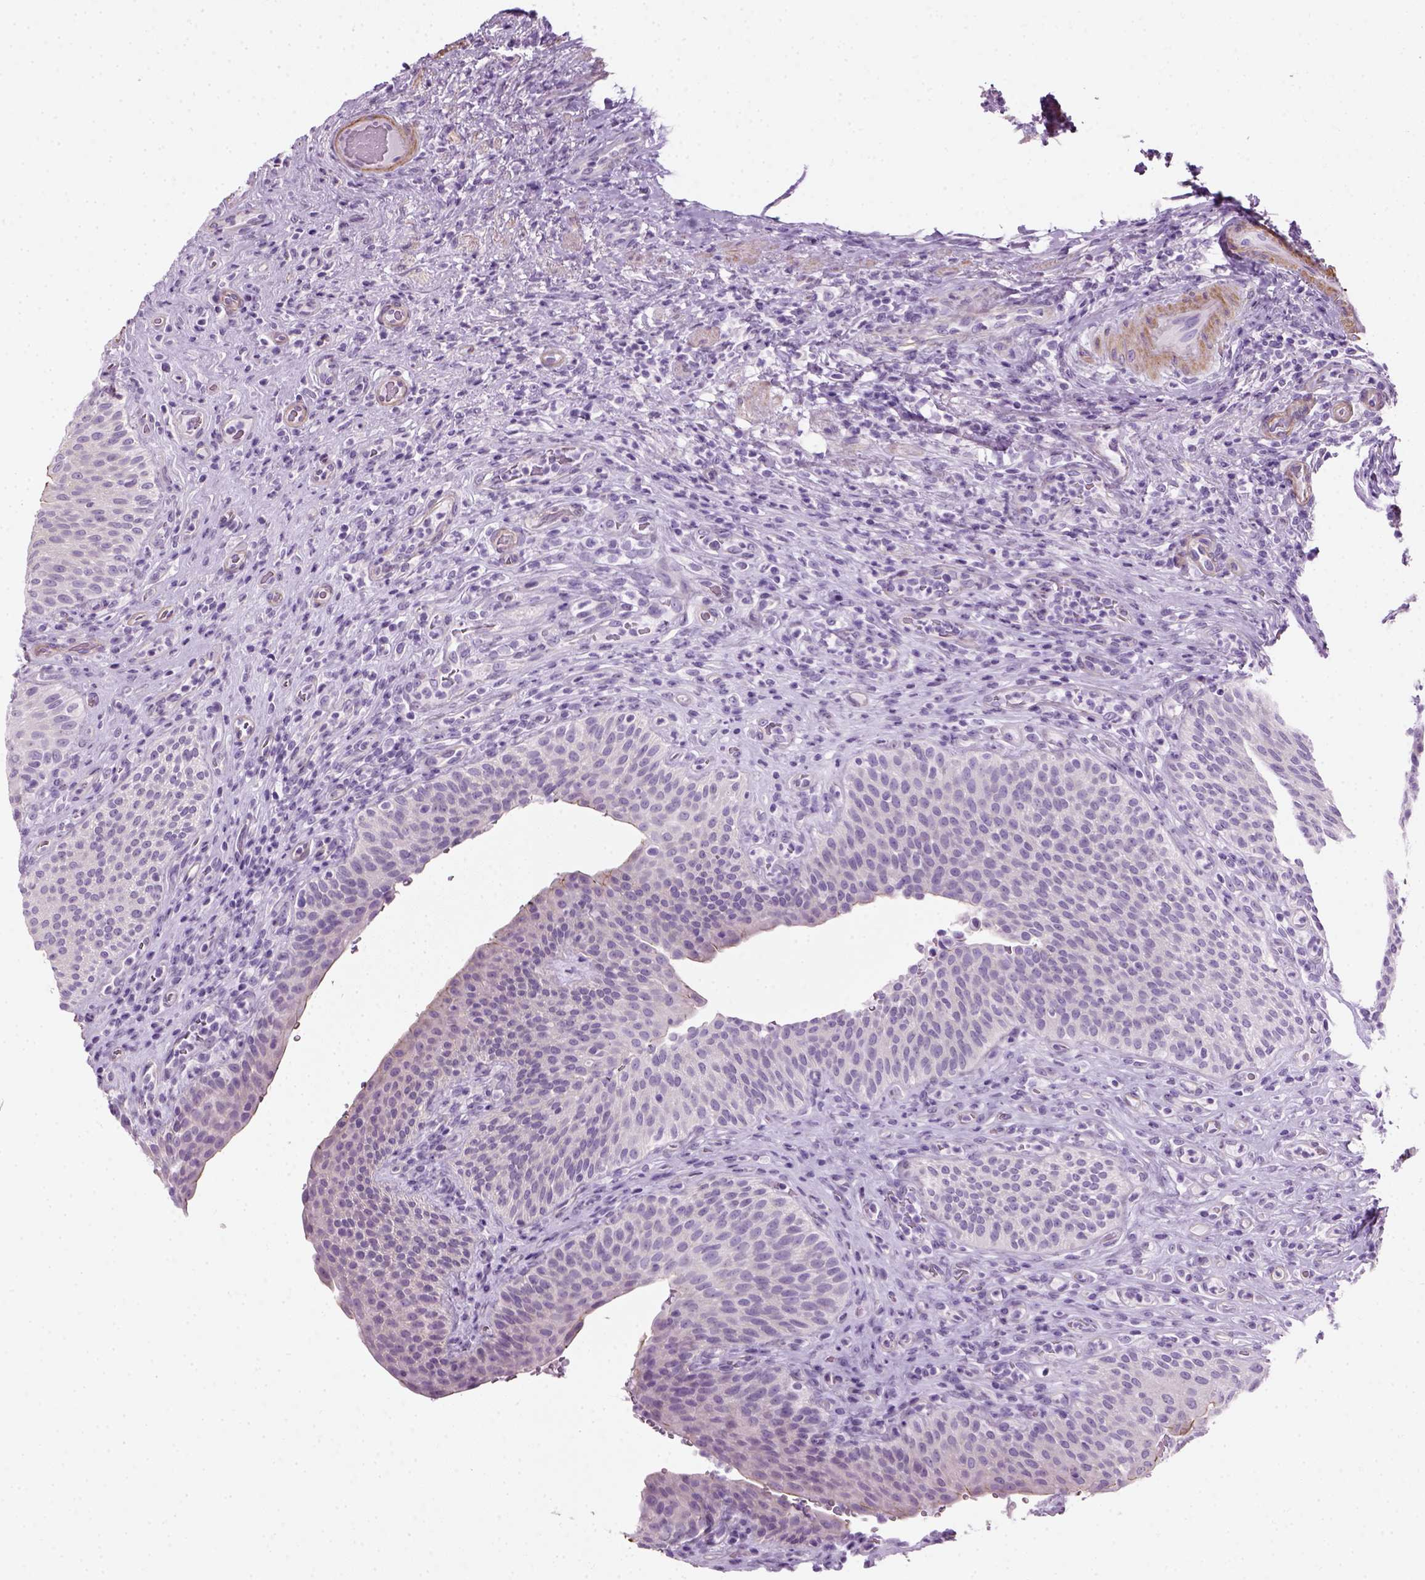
{"staining": {"intensity": "negative", "quantity": "none", "location": "none"}, "tissue": "urinary bladder", "cell_type": "Urothelial cells", "image_type": "normal", "snomed": [{"axis": "morphology", "description": "Normal tissue, NOS"}, {"axis": "topography", "description": "Urinary bladder"}, {"axis": "topography", "description": "Peripheral nerve tissue"}], "caption": "DAB immunohistochemical staining of unremarkable human urinary bladder displays no significant expression in urothelial cells.", "gene": "FAM161A", "patient": {"sex": "male", "age": 66}}